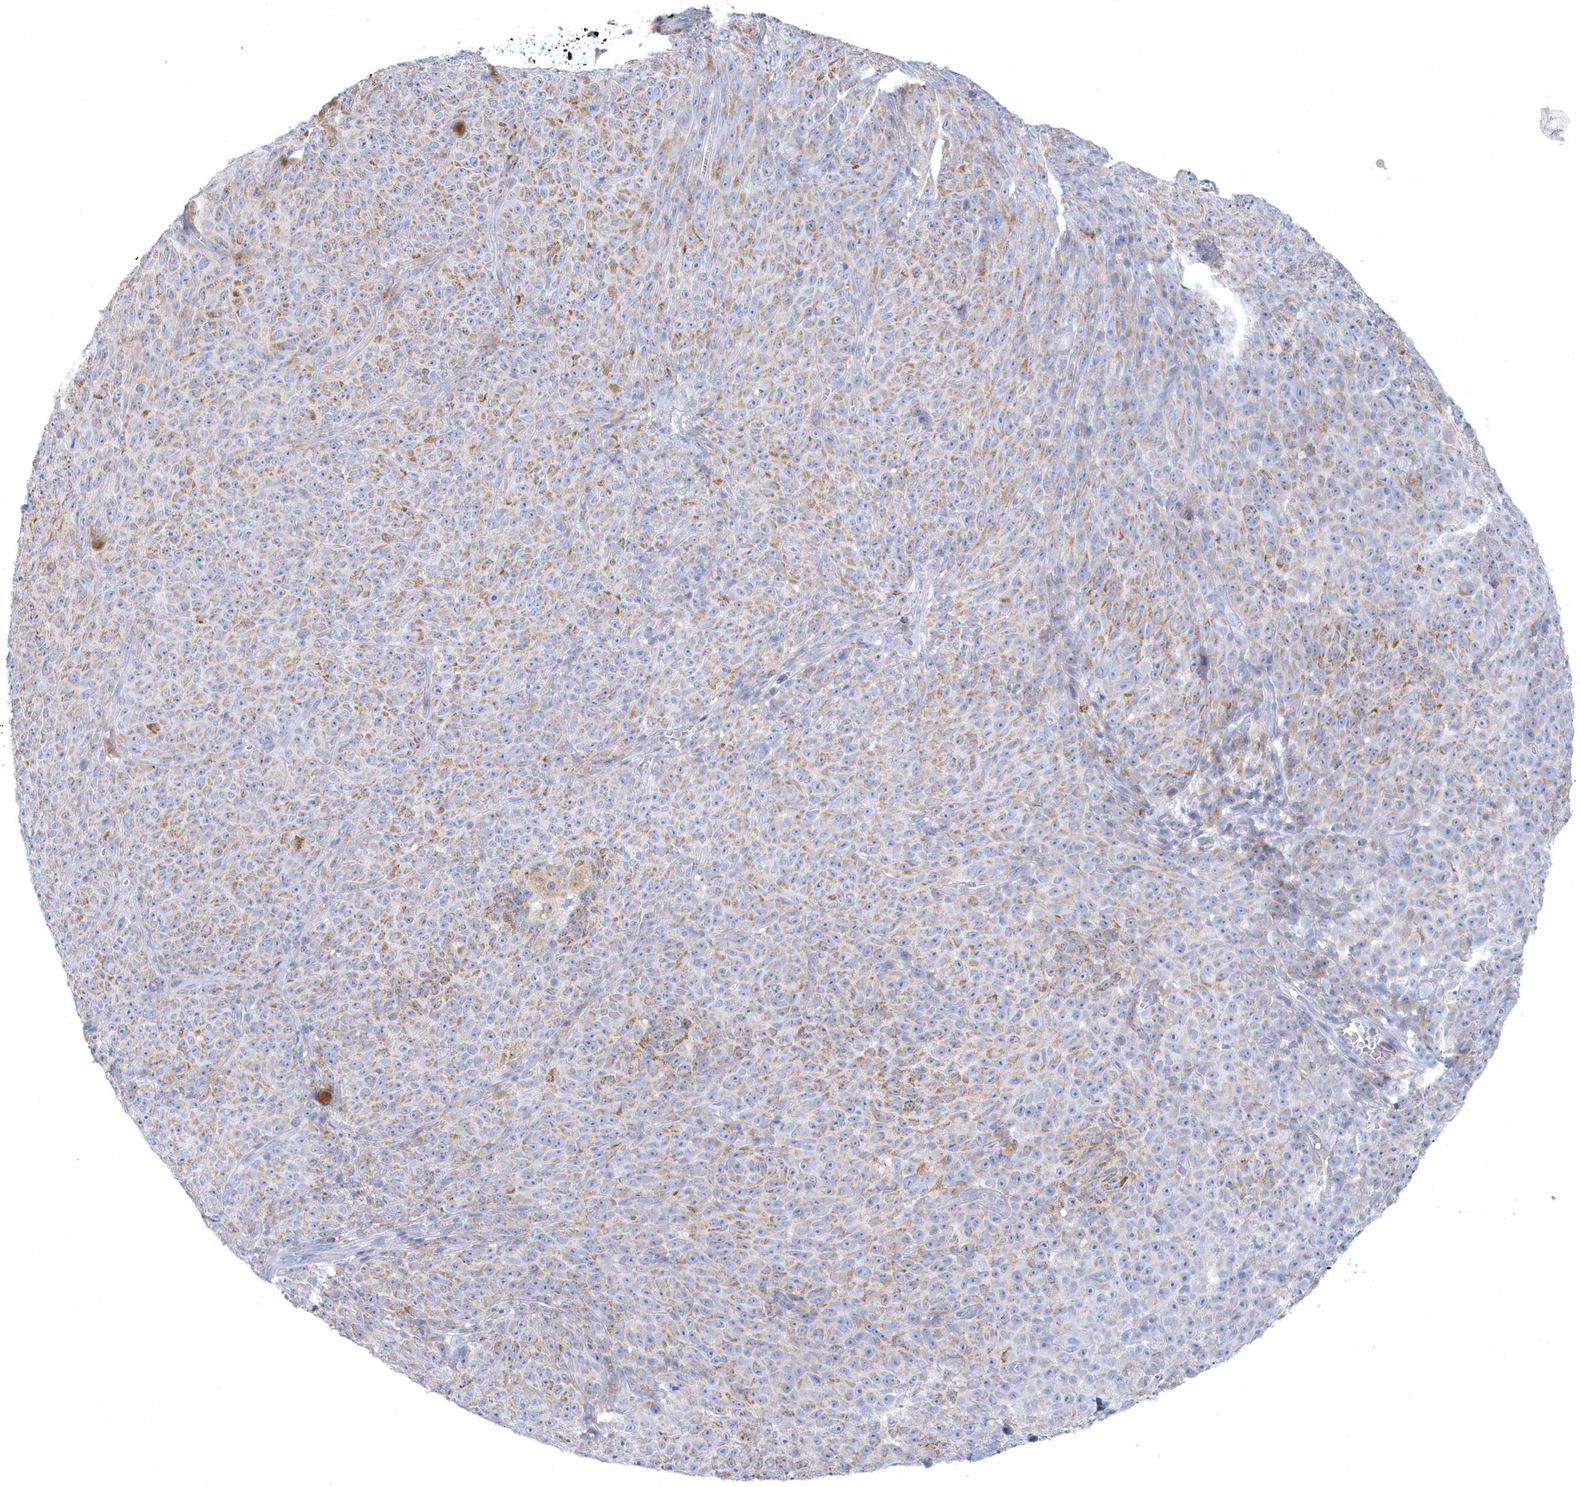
{"staining": {"intensity": "weak", "quantity": "<25%", "location": "cytoplasmic/membranous"}, "tissue": "melanoma", "cell_type": "Tumor cells", "image_type": "cancer", "snomed": [{"axis": "morphology", "description": "Malignant melanoma, NOS"}, {"axis": "topography", "description": "Skin"}], "caption": "This histopathology image is of melanoma stained with immunohistochemistry to label a protein in brown with the nuclei are counter-stained blue. There is no staining in tumor cells.", "gene": "NIPAL1", "patient": {"sex": "female", "age": 82}}